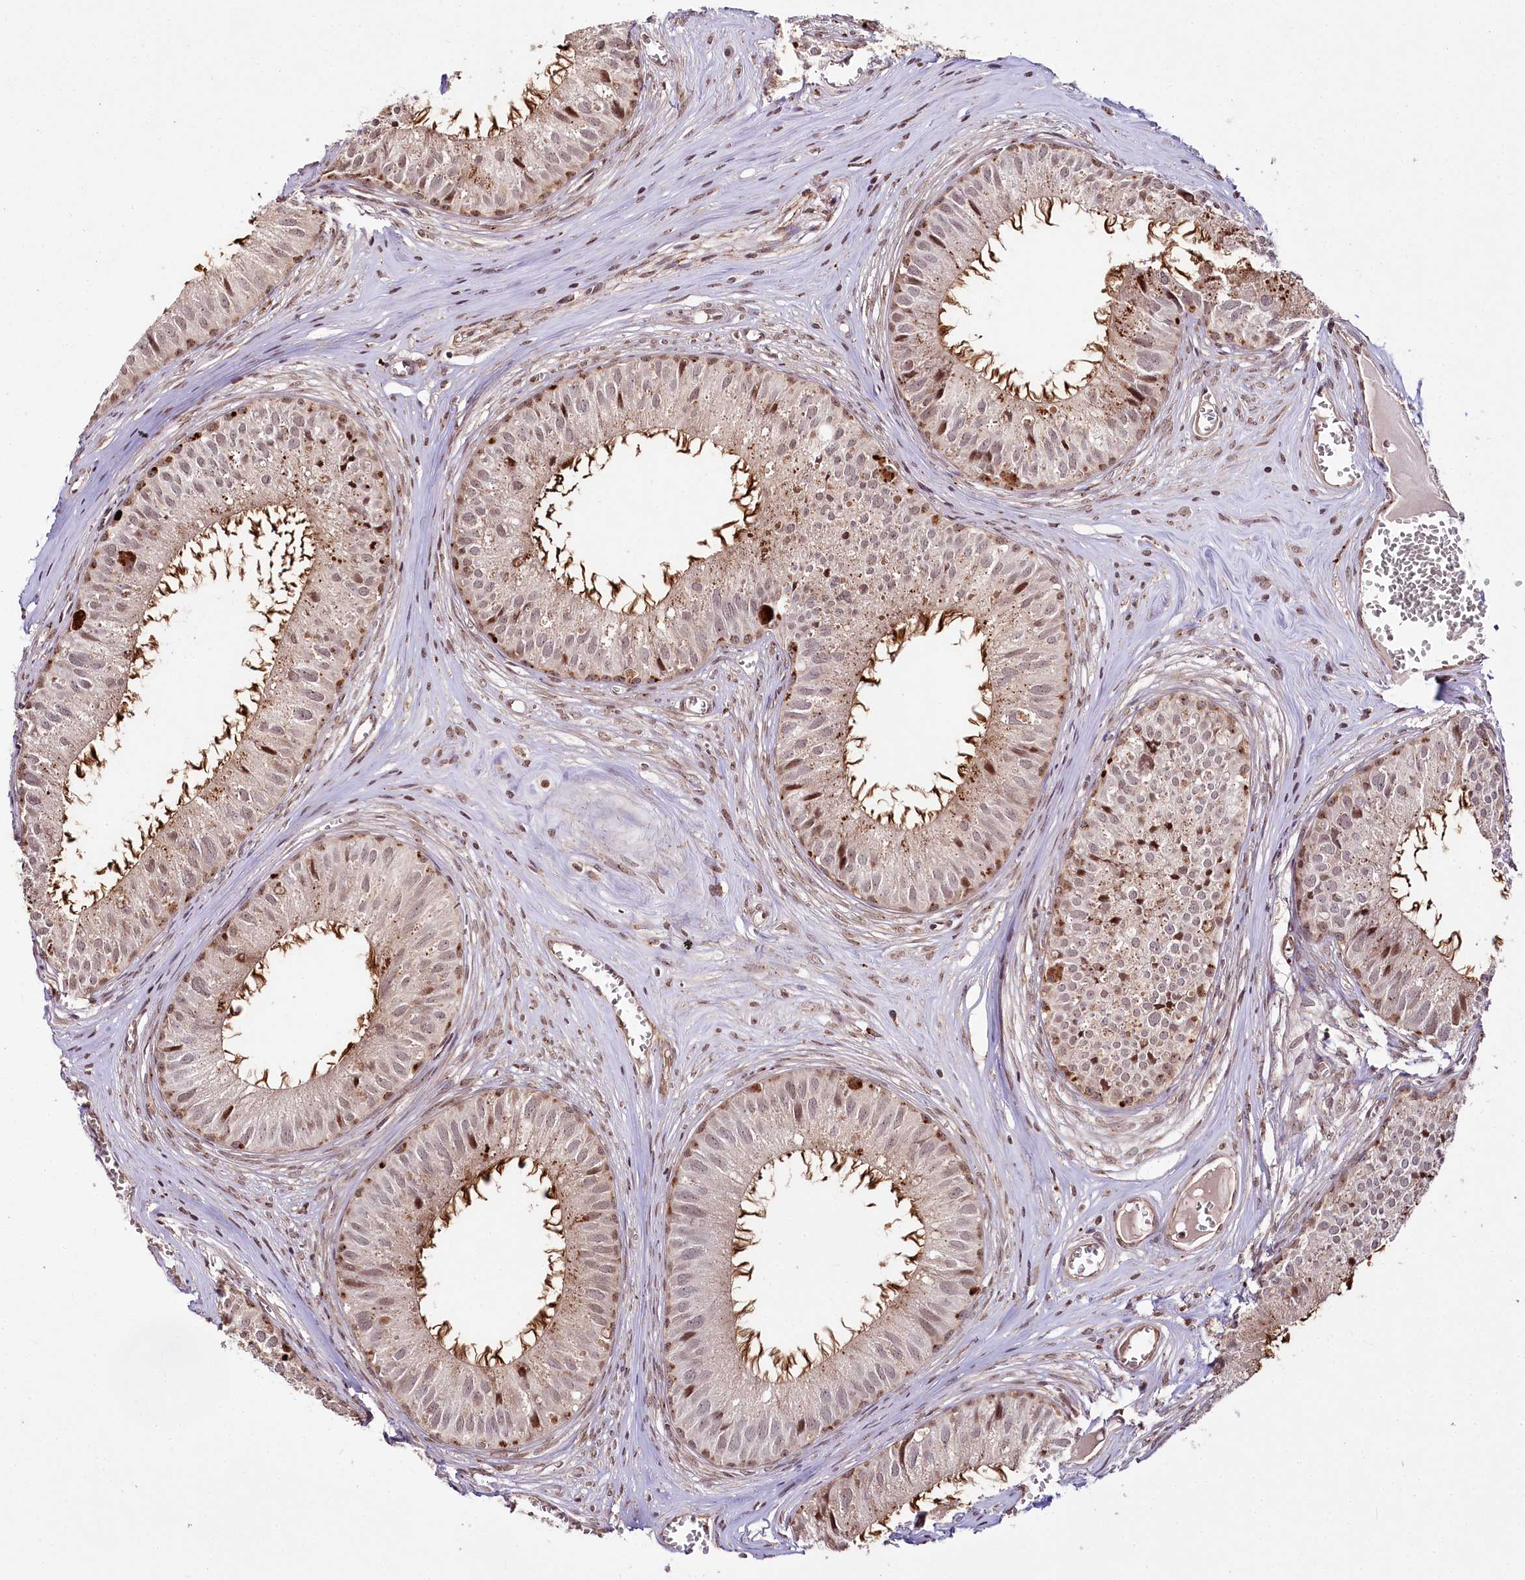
{"staining": {"intensity": "strong", "quantity": "<25%", "location": "cytoplasmic/membranous,nuclear"}, "tissue": "epididymis", "cell_type": "Glandular cells", "image_type": "normal", "snomed": [{"axis": "morphology", "description": "Normal tissue, NOS"}, {"axis": "topography", "description": "Epididymis"}], "caption": "Immunohistochemical staining of unremarkable human epididymis exhibits strong cytoplasmic/membranous,nuclear protein positivity in approximately <25% of glandular cells.", "gene": "HOXC8", "patient": {"sex": "male", "age": 36}}